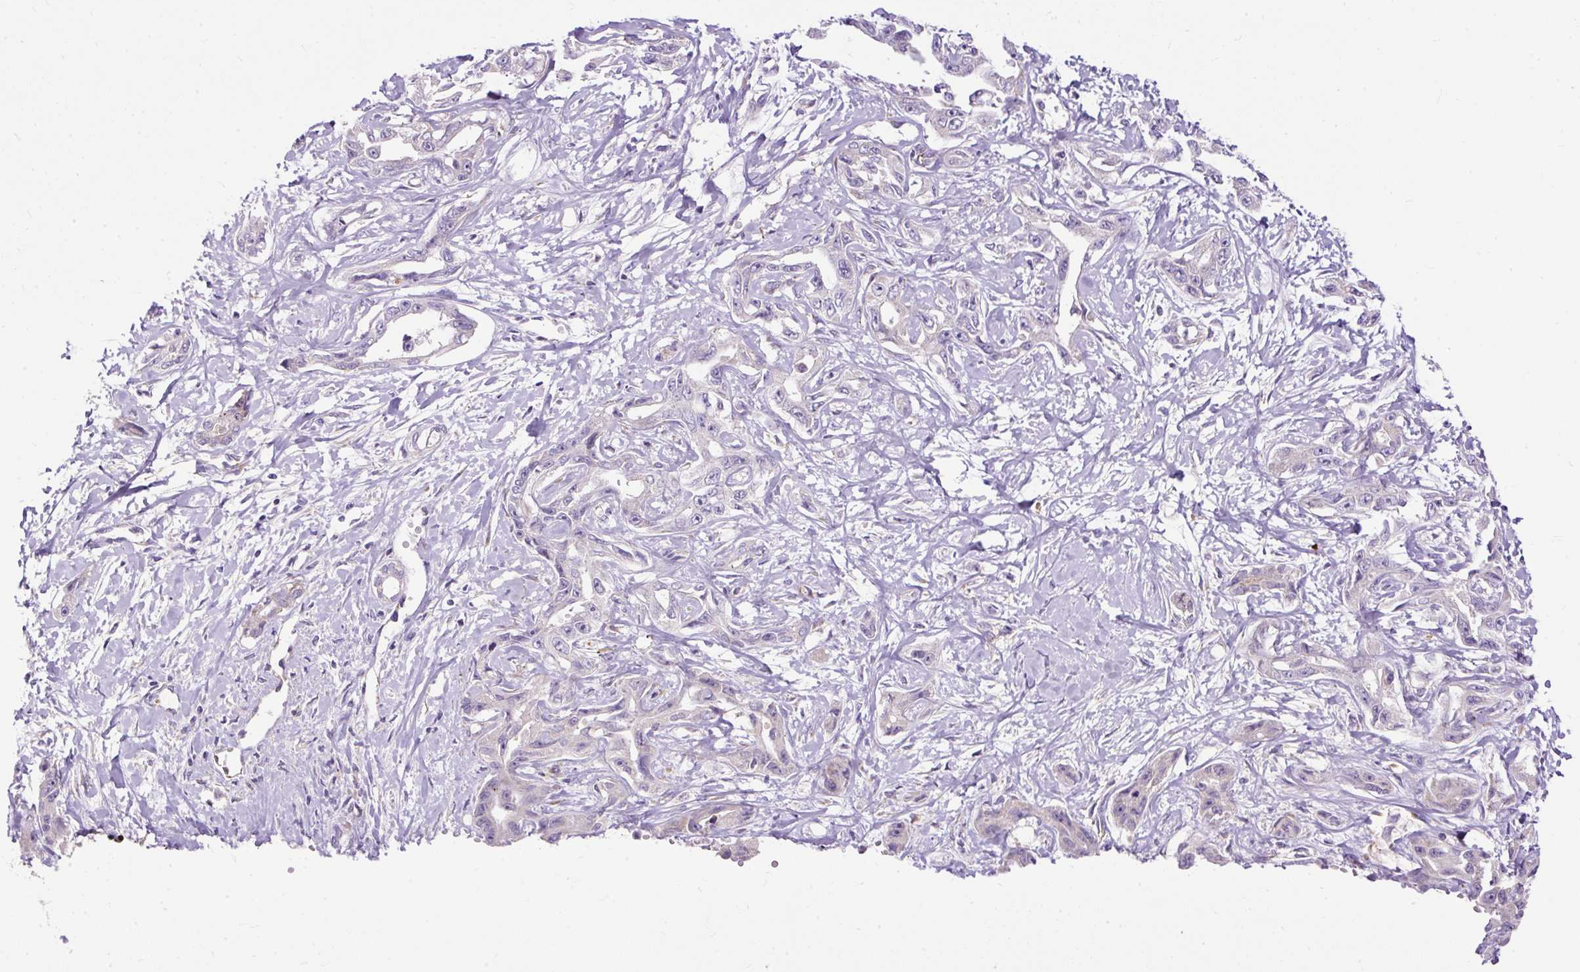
{"staining": {"intensity": "negative", "quantity": "none", "location": "none"}, "tissue": "liver cancer", "cell_type": "Tumor cells", "image_type": "cancer", "snomed": [{"axis": "morphology", "description": "Cholangiocarcinoma"}, {"axis": "topography", "description": "Liver"}], "caption": "Liver cancer (cholangiocarcinoma) was stained to show a protein in brown. There is no significant expression in tumor cells.", "gene": "FMC1", "patient": {"sex": "male", "age": 59}}